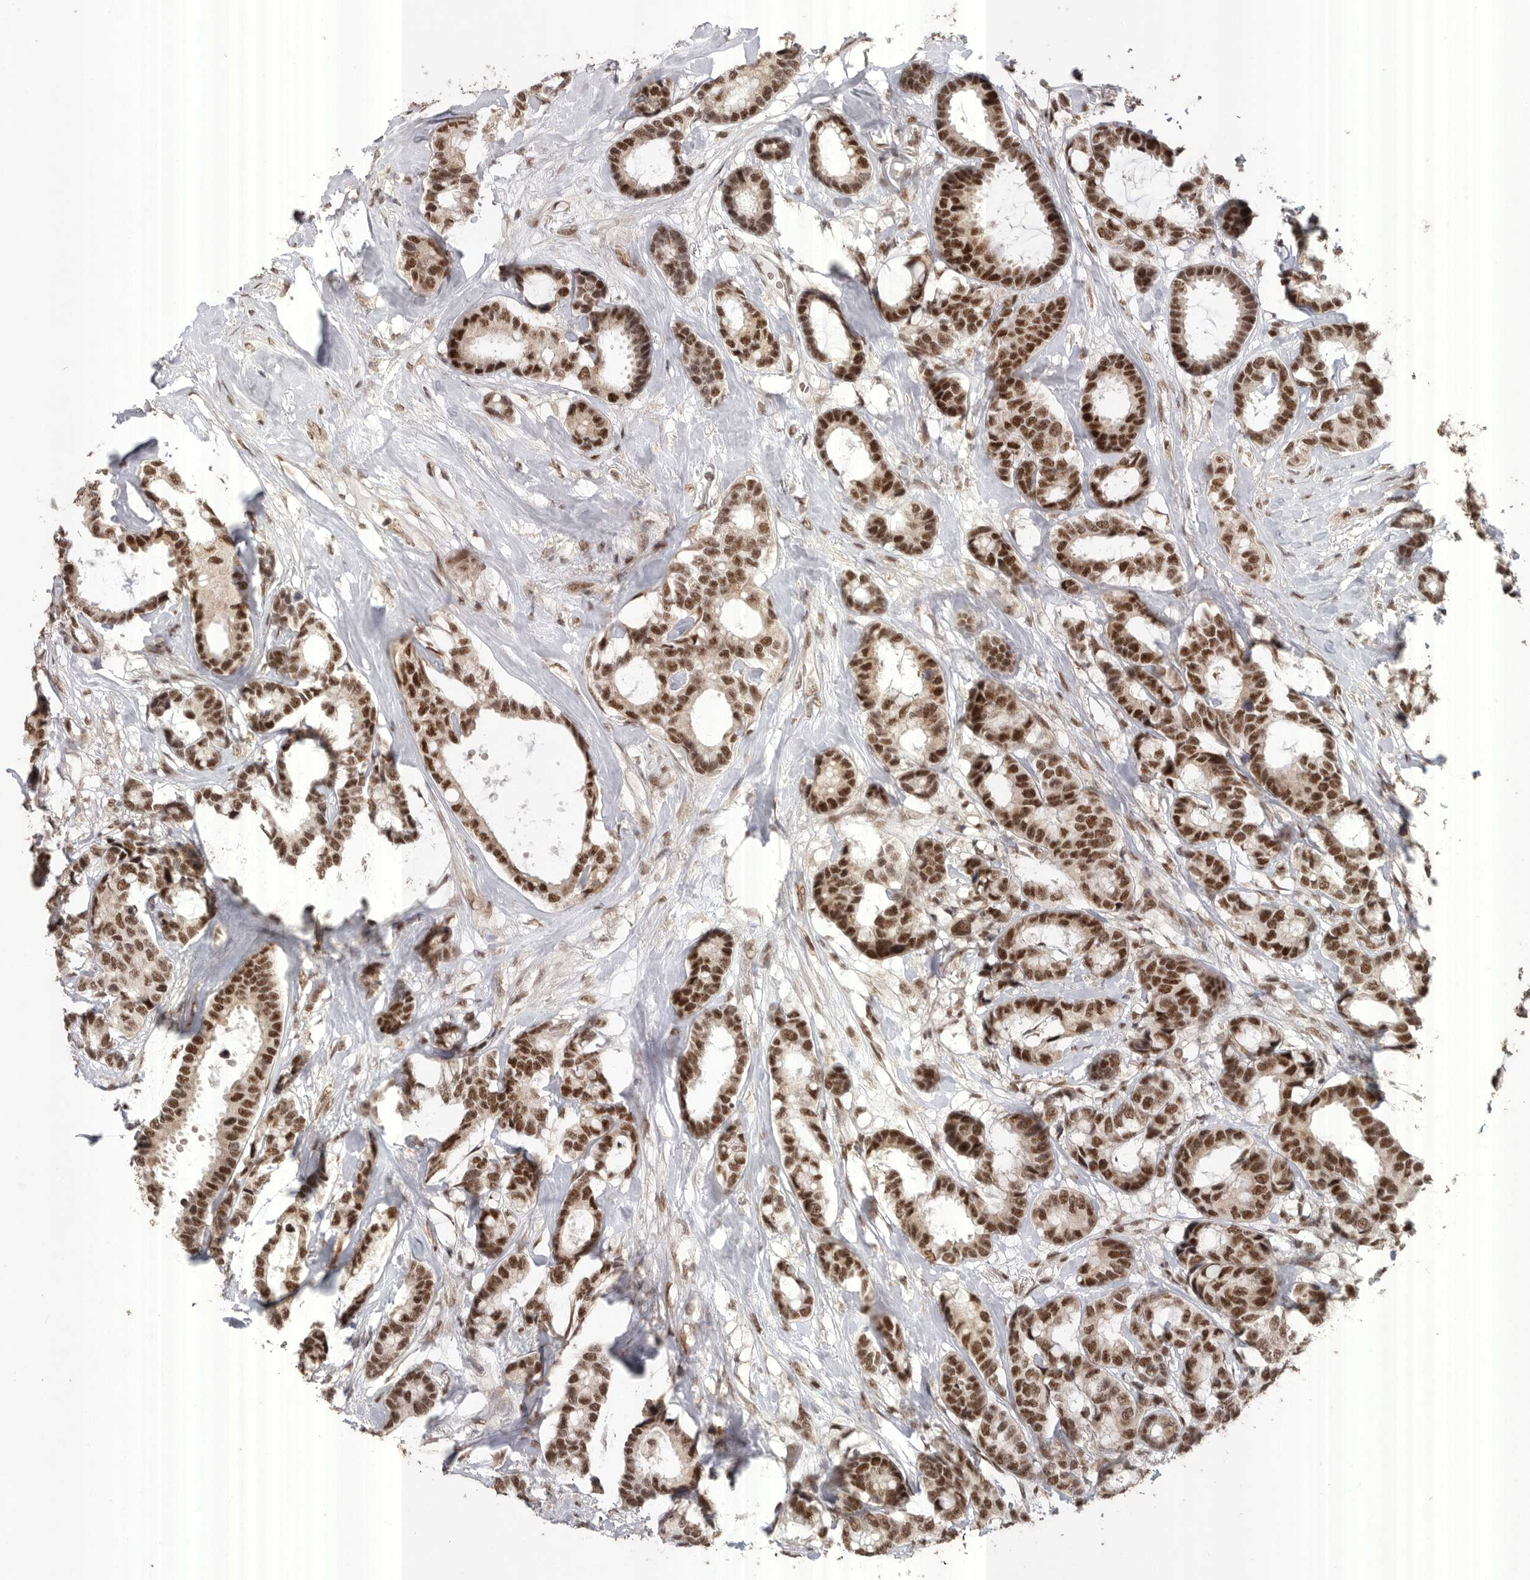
{"staining": {"intensity": "moderate", "quantity": ">75%", "location": "nuclear"}, "tissue": "breast cancer", "cell_type": "Tumor cells", "image_type": "cancer", "snomed": [{"axis": "morphology", "description": "Duct carcinoma"}, {"axis": "topography", "description": "Breast"}], "caption": "Moderate nuclear positivity is present in about >75% of tumor cells in breast cancer. The protein of interest is stained brown, and the nuclei are stained in blue (DAB IHC with brightfield microscopy, high magnification).", "gene": "PPP1R10", "patient": {"sex": "female", "age": 87}}